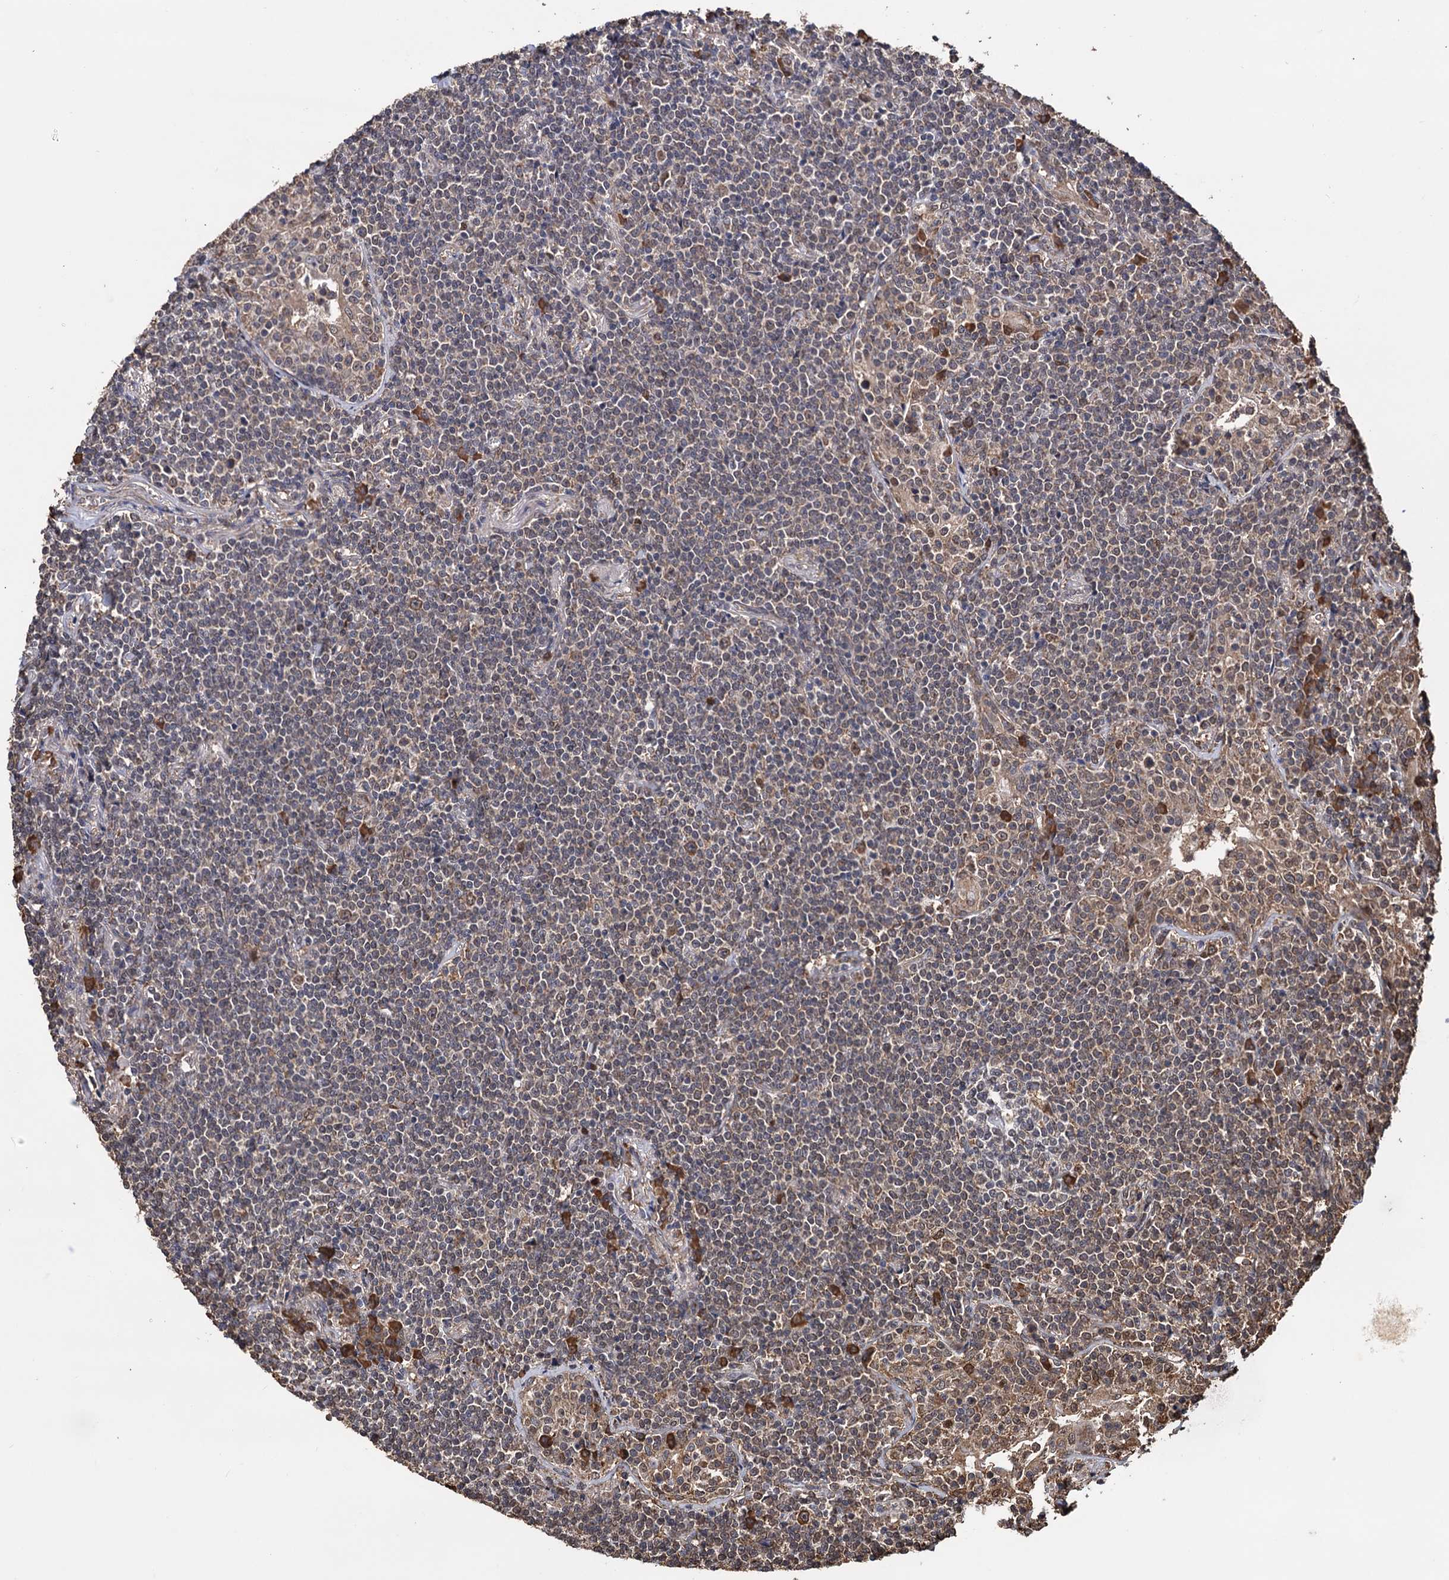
{"staining": {"intensity": "weak", "quantity": "25%-75%", "location": "cytoplasmic/membranous"}, "tissue": "lymphoma", "cell_type": "Tumor cells", "image_type": "cancer", "snomed": [{"axis": "morphology", "description": "Malignant lymphoma, non-Hodgkin's type, Low grade"}, {"axis": "topography", "description": "Lung"}], "caption": "Lymphoma stained with a protein marker displays weak staining in tumor cells.", "gene": "TBC1D12", "patient": {"sex": "female", "age": 71}}